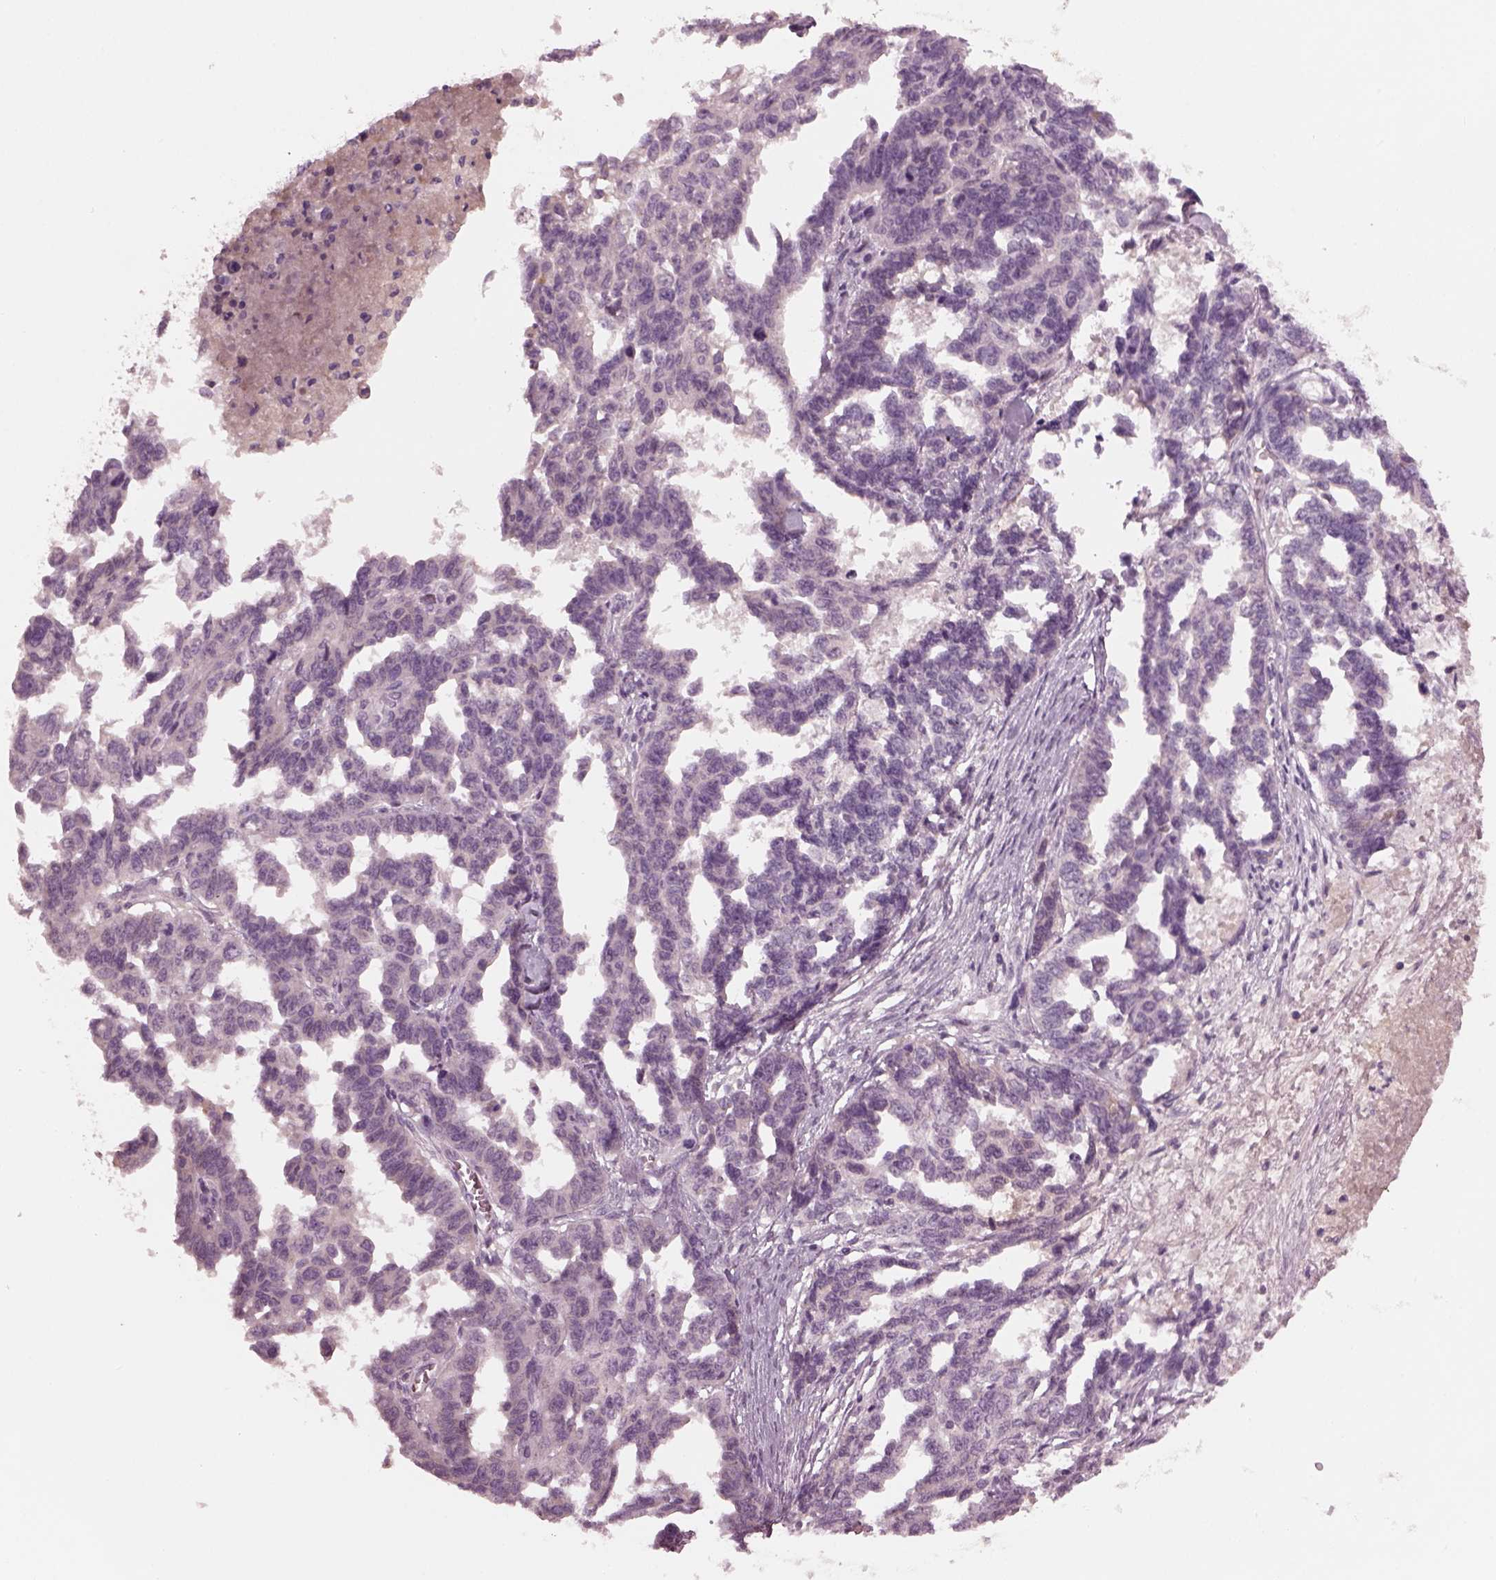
{"staining": {"intensity": "negative", "quantity": "none", "location": "none"}, "tissue": "ovarian cancer", "cell_type": "Tumor cells", "image_type": "cancer", "snomed": [{"axis": "morphology", "description": "Cystadenocarcinoma, serous, NOS"}, {"axis": "topography", "description": "Ovary"}], "caption": "IHC histopathology image of serous cystadenocarcinoma (ovarian) stained for a protein (brown), which reveals no expression in tumor cells.", "gene": "PORCN", "patient": {"sex": "female", "age": 69}}